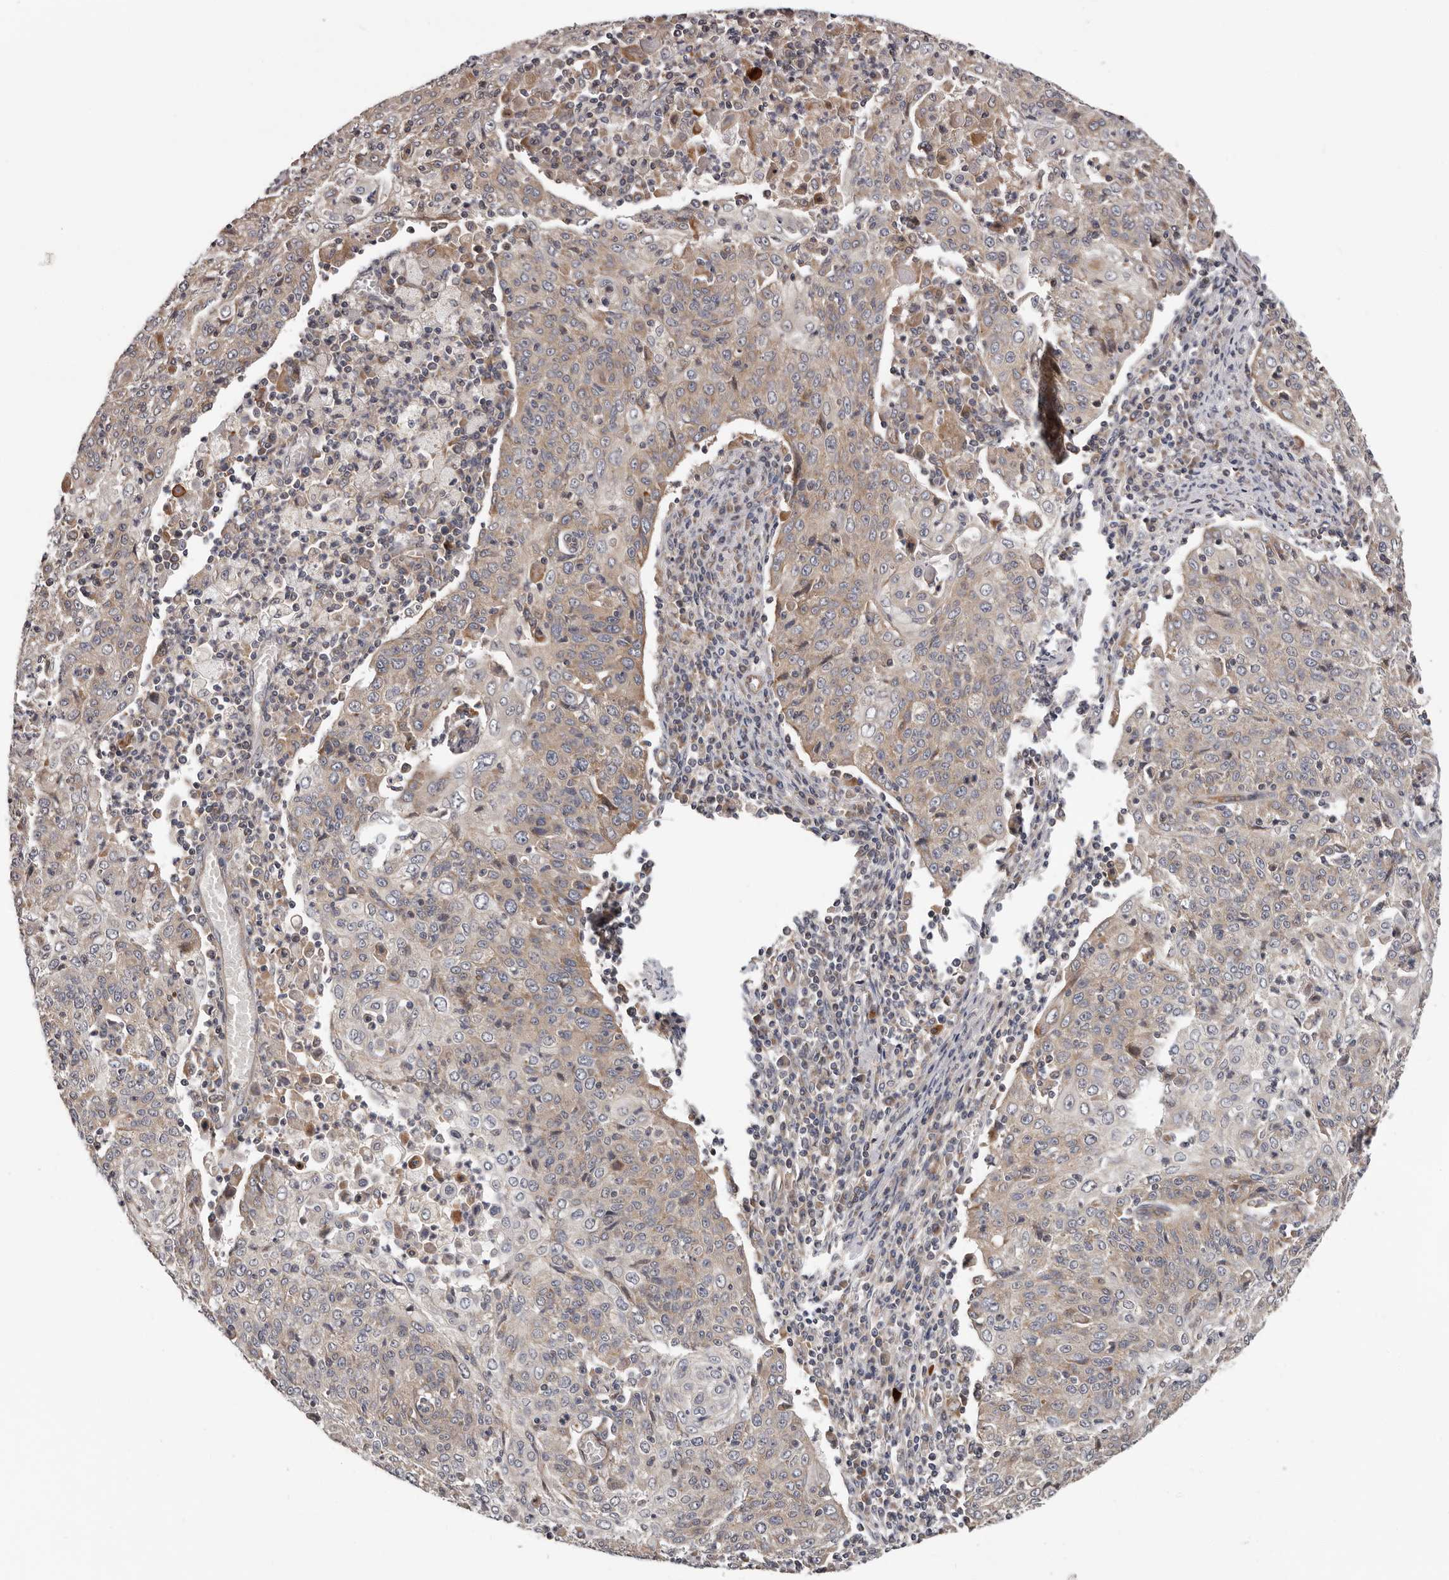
{"staining": {"intensity": "weak", "quantity": "<25%", "location": "cytoplasmic/membranous"}, "tissue": "cervical cancer", "cell_type": "Tumor cells", "image_type": "cancer", "snomed": [{"axis": "morphology", "description": "Squamous cell carcinoma, NOS"}, {"axis": "topography", "description": "Cervix"}], "caption": "High power microscopy photomicrograph of an immunohistochemistry micrograph of squamous cell carcinoma (cervical), revealing no significant expression in tumor cells.", "gene": "VPS37A", "patient": {"sex": "female", "age": 48}}